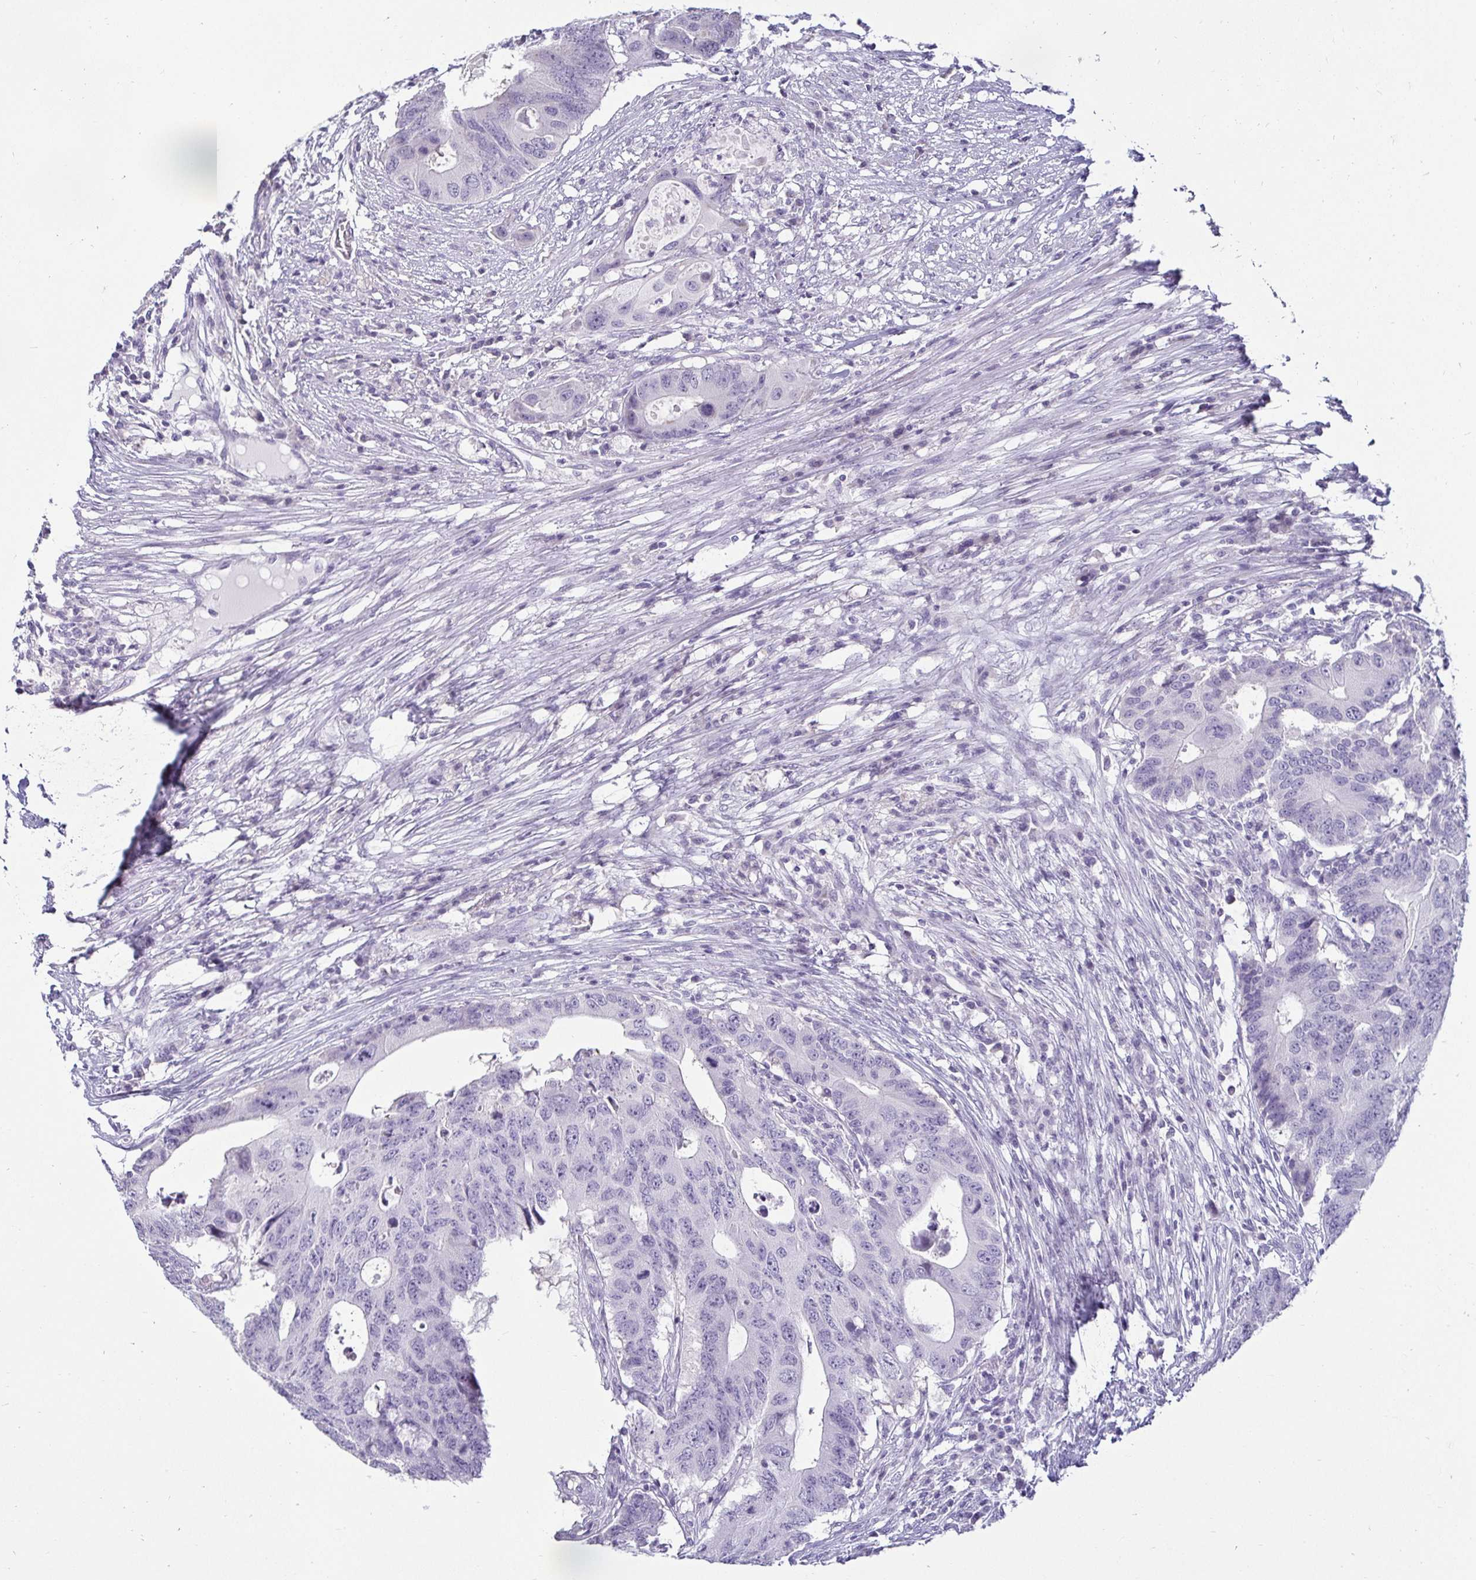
{"staining": {"intensity": "negative", "quantity": "none", "location": "none"}, "tissue": "colorectal cancer", "cell_type": "Tumor cells", "image_type": "cancer", "snomed": [{"axis": "morphology", "description": "Adenocarcinoma, NOS"}, {"axis": "topography", "description": "Colon"}], "caption": "This photomicrograph is of adenocarcinoma (colorectal) stained with immunohistochemistry to label a protein in brown with the nuclei are counter-stained blue. There is no positivity in tumor cells. (Brightfield microscopy of DAB (3,3'-diaminobenzidine) IHC at high magnification).", "gene": "CR2", "patient": {"sex": "male", "age": 71}}